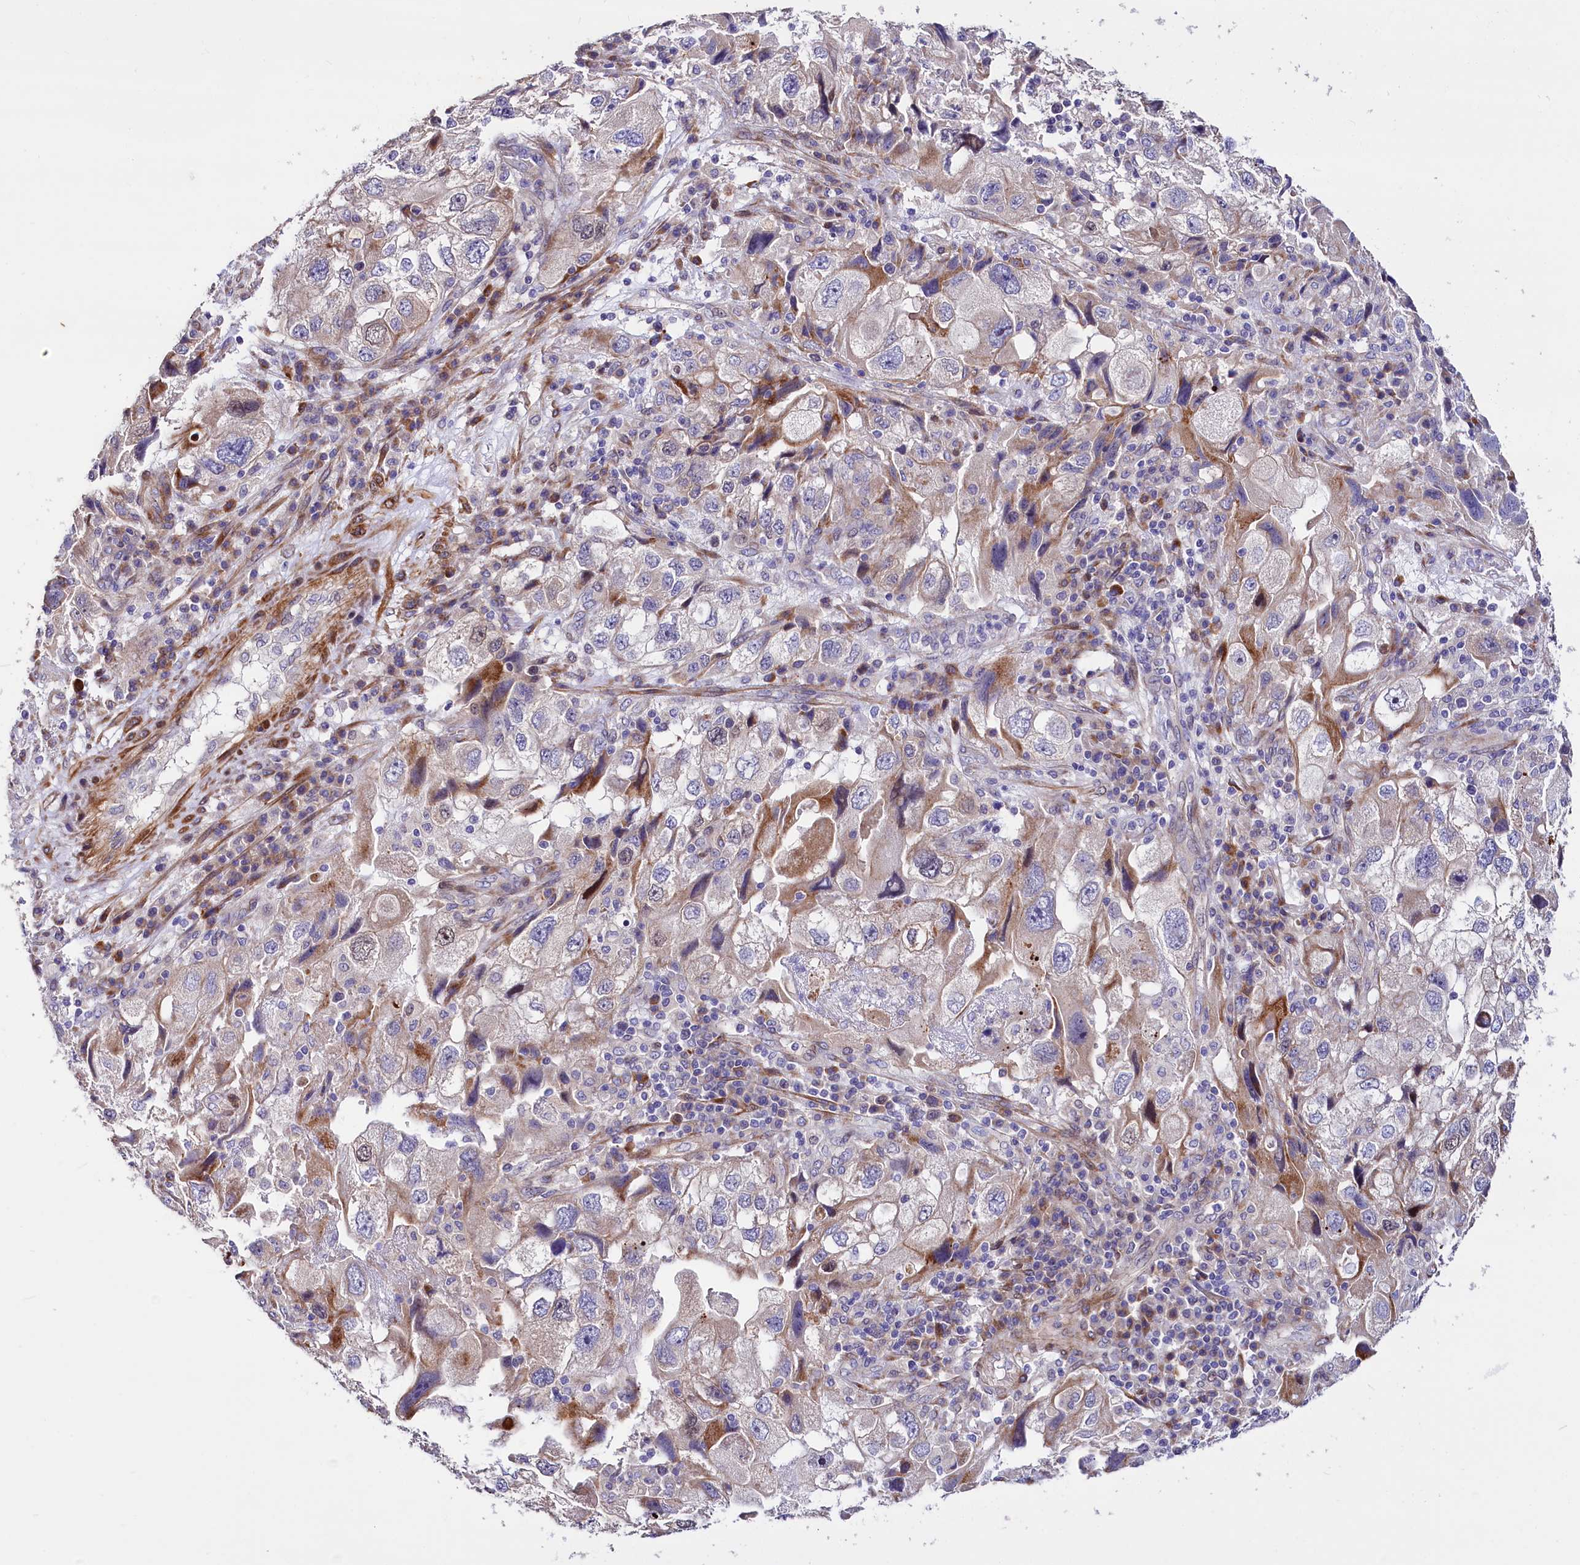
{"staining": {"intensity": "moderate", "quantity": "<25%", "location": "cytoplasmic/membranous,nuclear"}, "tissue": "endometrial cancer", "cell_type": "Tumor cells", "image_type": "cancer", "snomed": [{"axis": "morphology", "description": "Adenocarcinoma, NOS"}, {"axis": "topography", "description": "Endometrium"}], "caption": "Immunohistochemical staining of human endometrial cancer (adenocarcinoma) demonstrates low levels of moderate cytoplasmic/membranous and nuclear expression in approximately <25% of tumor cells. (Brightfield microscopy of DAB IHC at high magnification).", "gene": "WNT8A", "patient": {"sex": "female", "age": 49}}